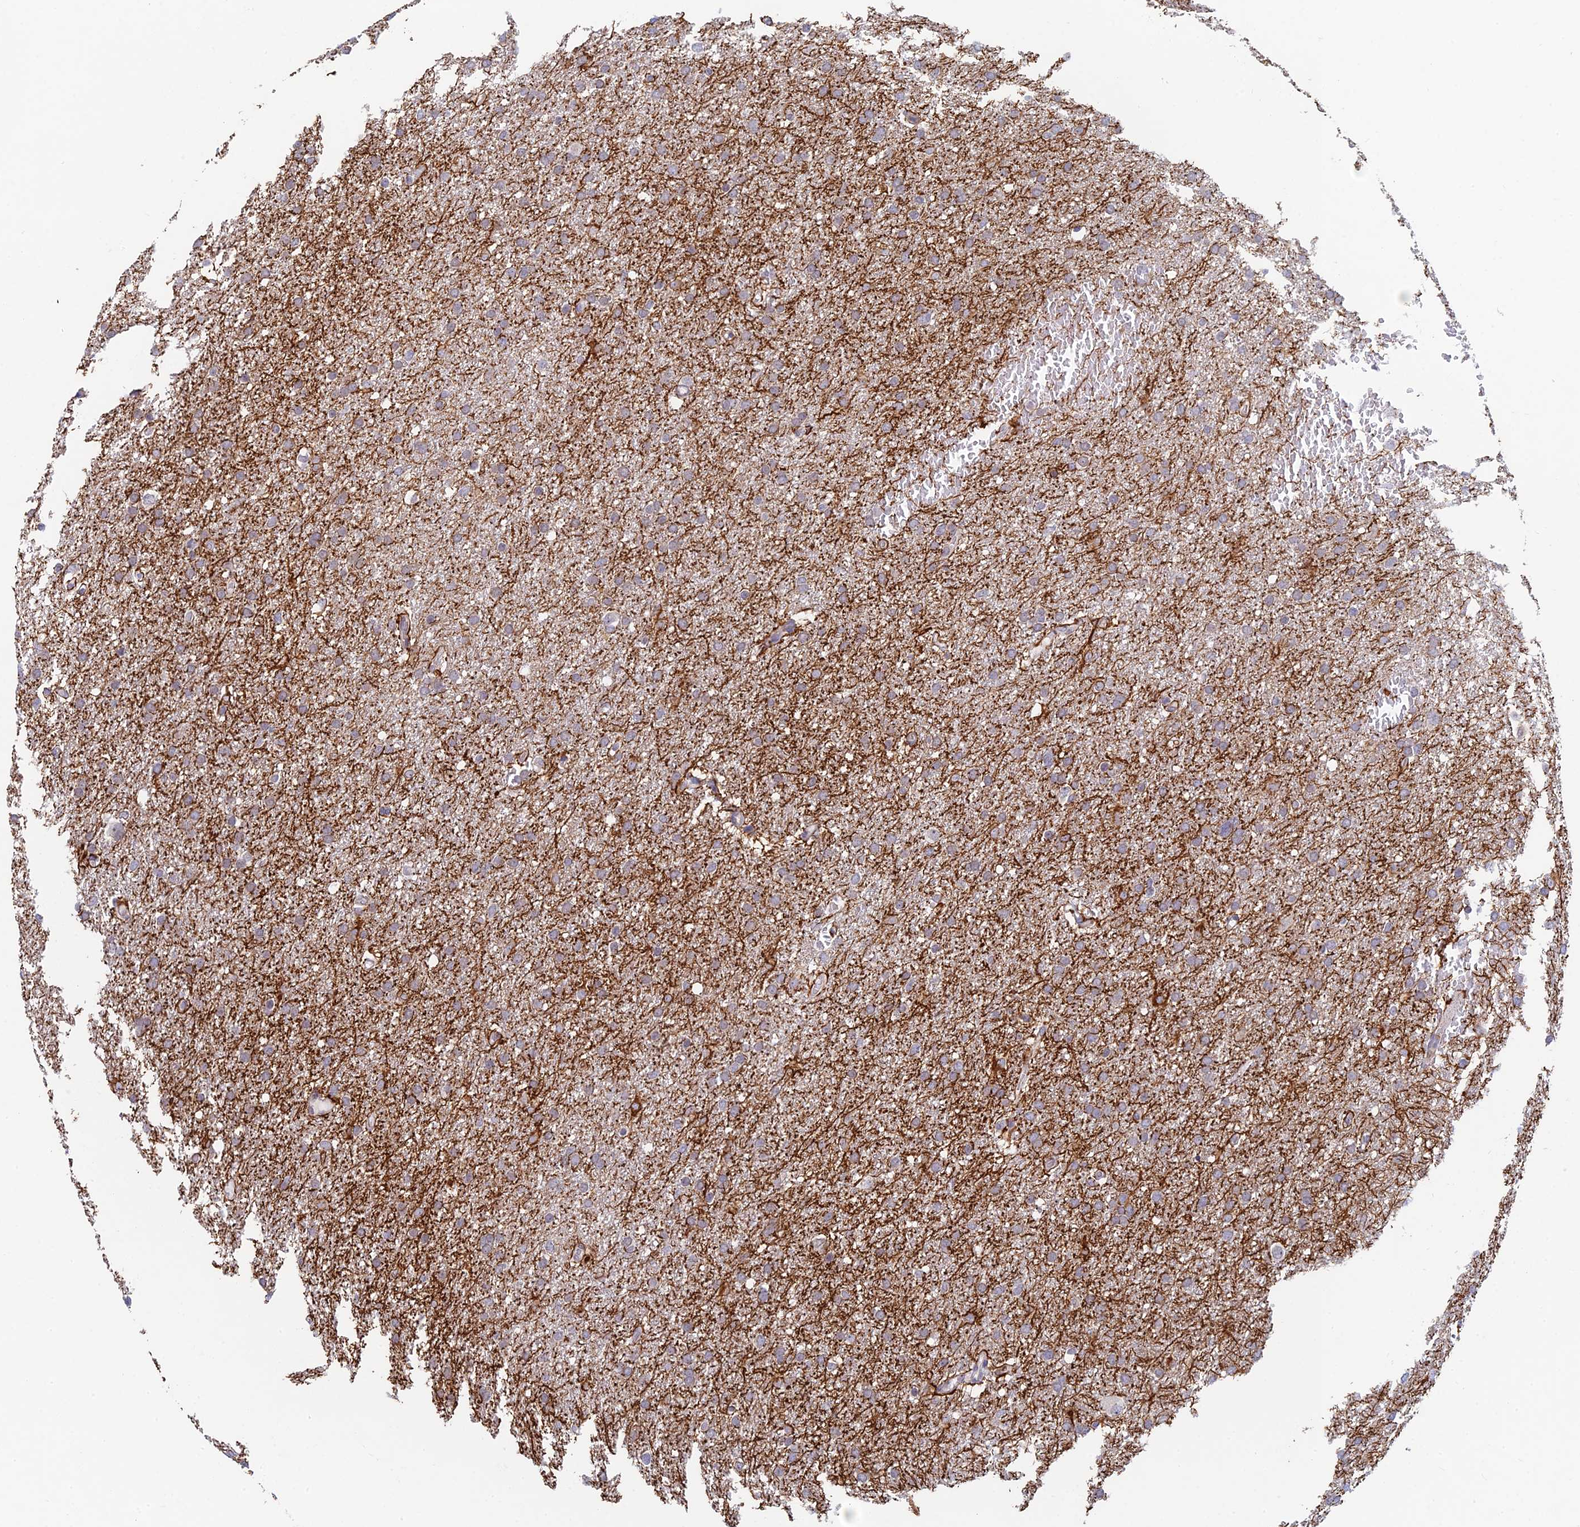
{"staining": {"intensity": "moderate", "quantity": "<25%", "location": "cytoplasmic/membranous"}, "tissue": "glioma", "cell_type": "Tumor cells", "image_type": "cancer", "snomed": [{"axis": "morphology", "description": "Glioma, malignant, High grade"}, {"axis": "topography", "description": "Cerebral cortex"}], "caption": "Immunohistochemical staining of human glioma reveals low levels of moderate cytoplasmic/membranous protein staining in about <25% of tumor cells.", "gene": "PPP1R26", "patient": {"sex": "female", "age": 36}}